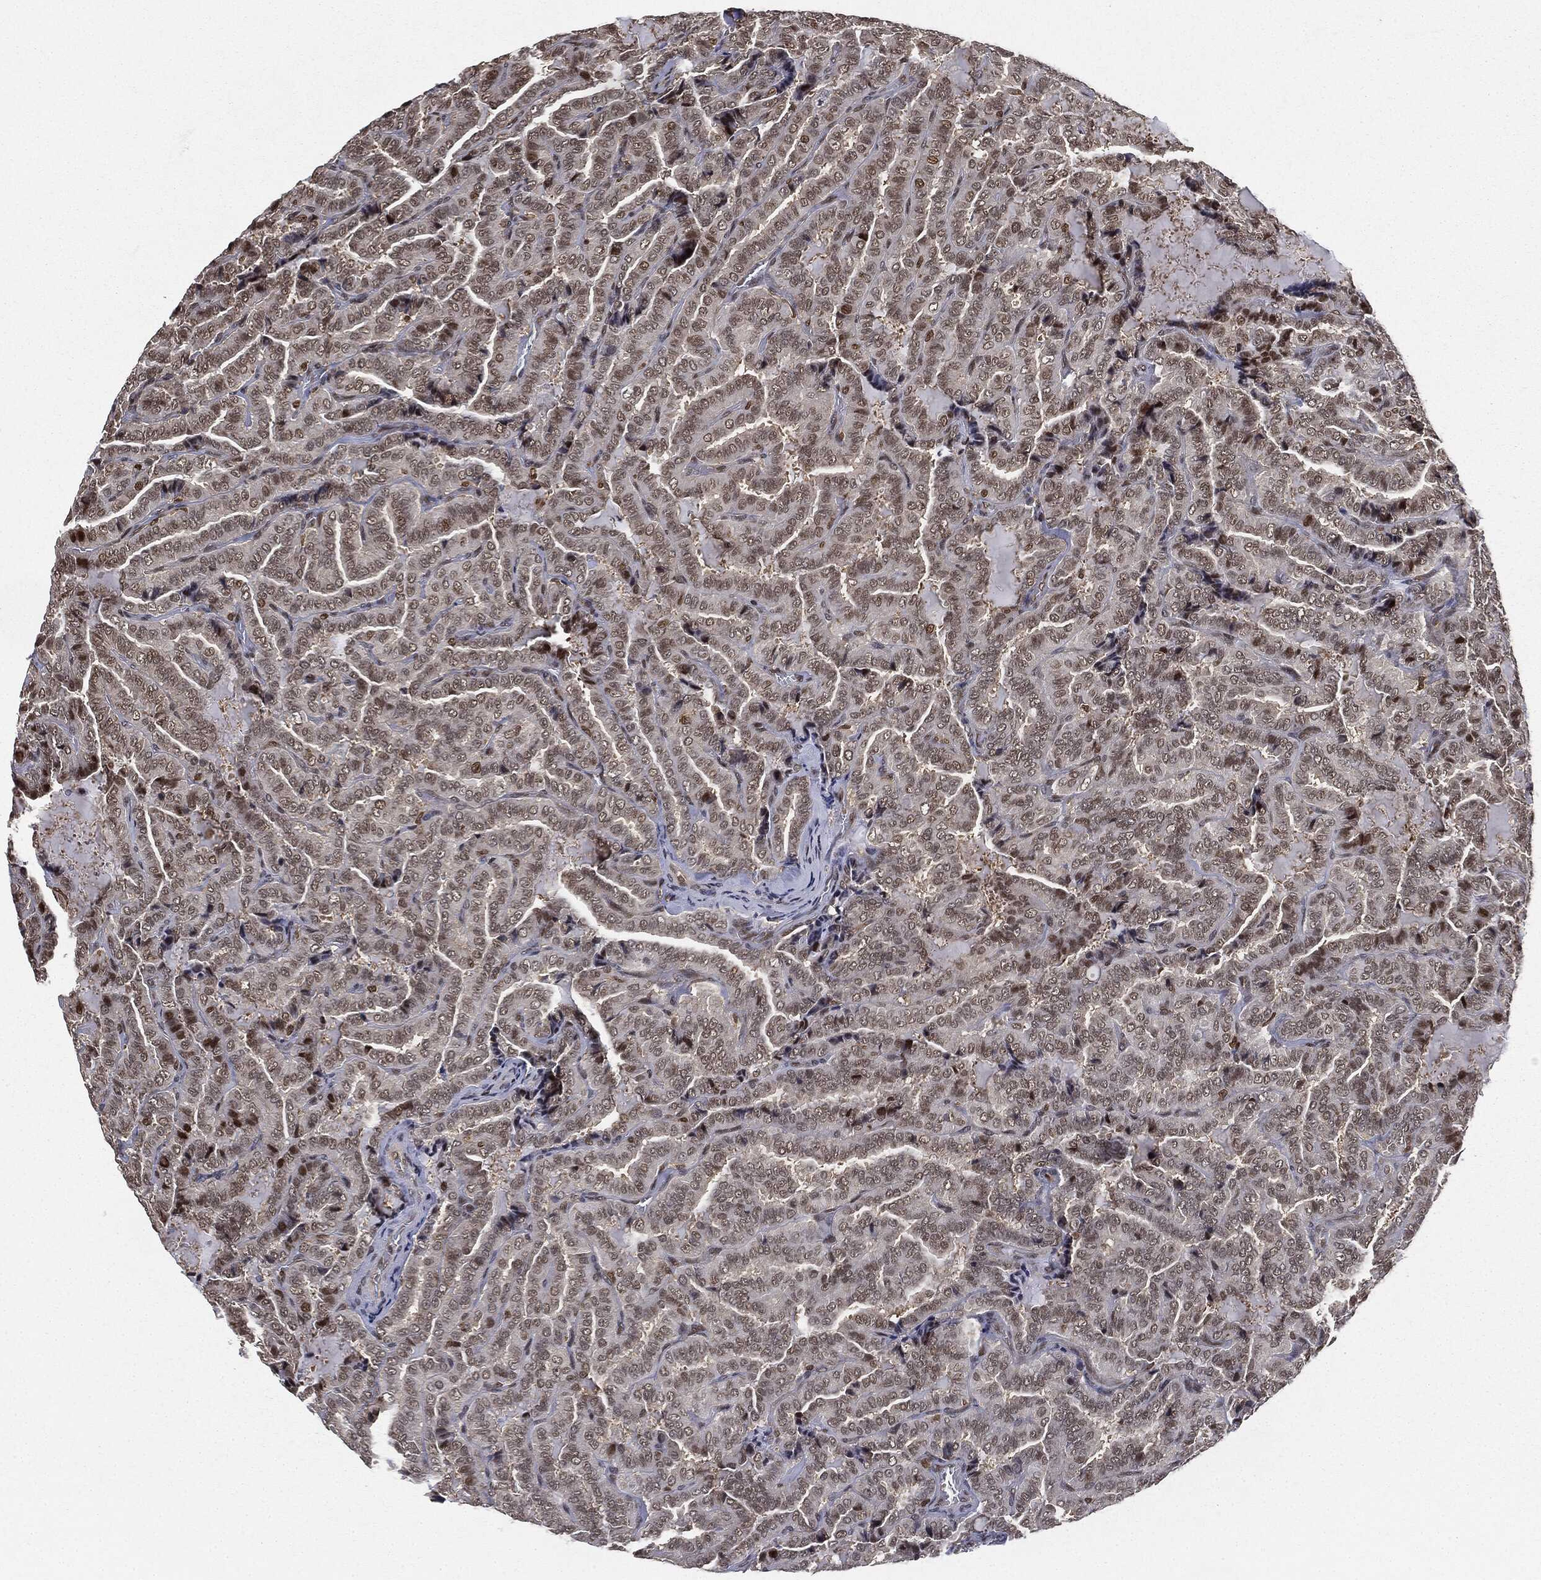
{"staining": {"intensity": "weak", "quantity": "25%-75%", "location": "nuclear"}, "tissue": "thyroid cancer", "cell_type": "Tumor cells", "image_type": "cancer", "snomed": [{"axis": "morphology", "description": "Papillary adenocarcinoma, NOS"}, {"axis": "topography", "description": "Thyroid gland"}], "caption": "DAB immunohistochemical staining of thyroid cancer (papillary adenocarcinoma) shows weak nuclear protein staining in approximately 25%-75% of tumor cells. (DAB = brown stain, brightfield microscopy at high magnification).", "gene": "TBC1D22A", "patient": {"sex": "female", "age": 39}}